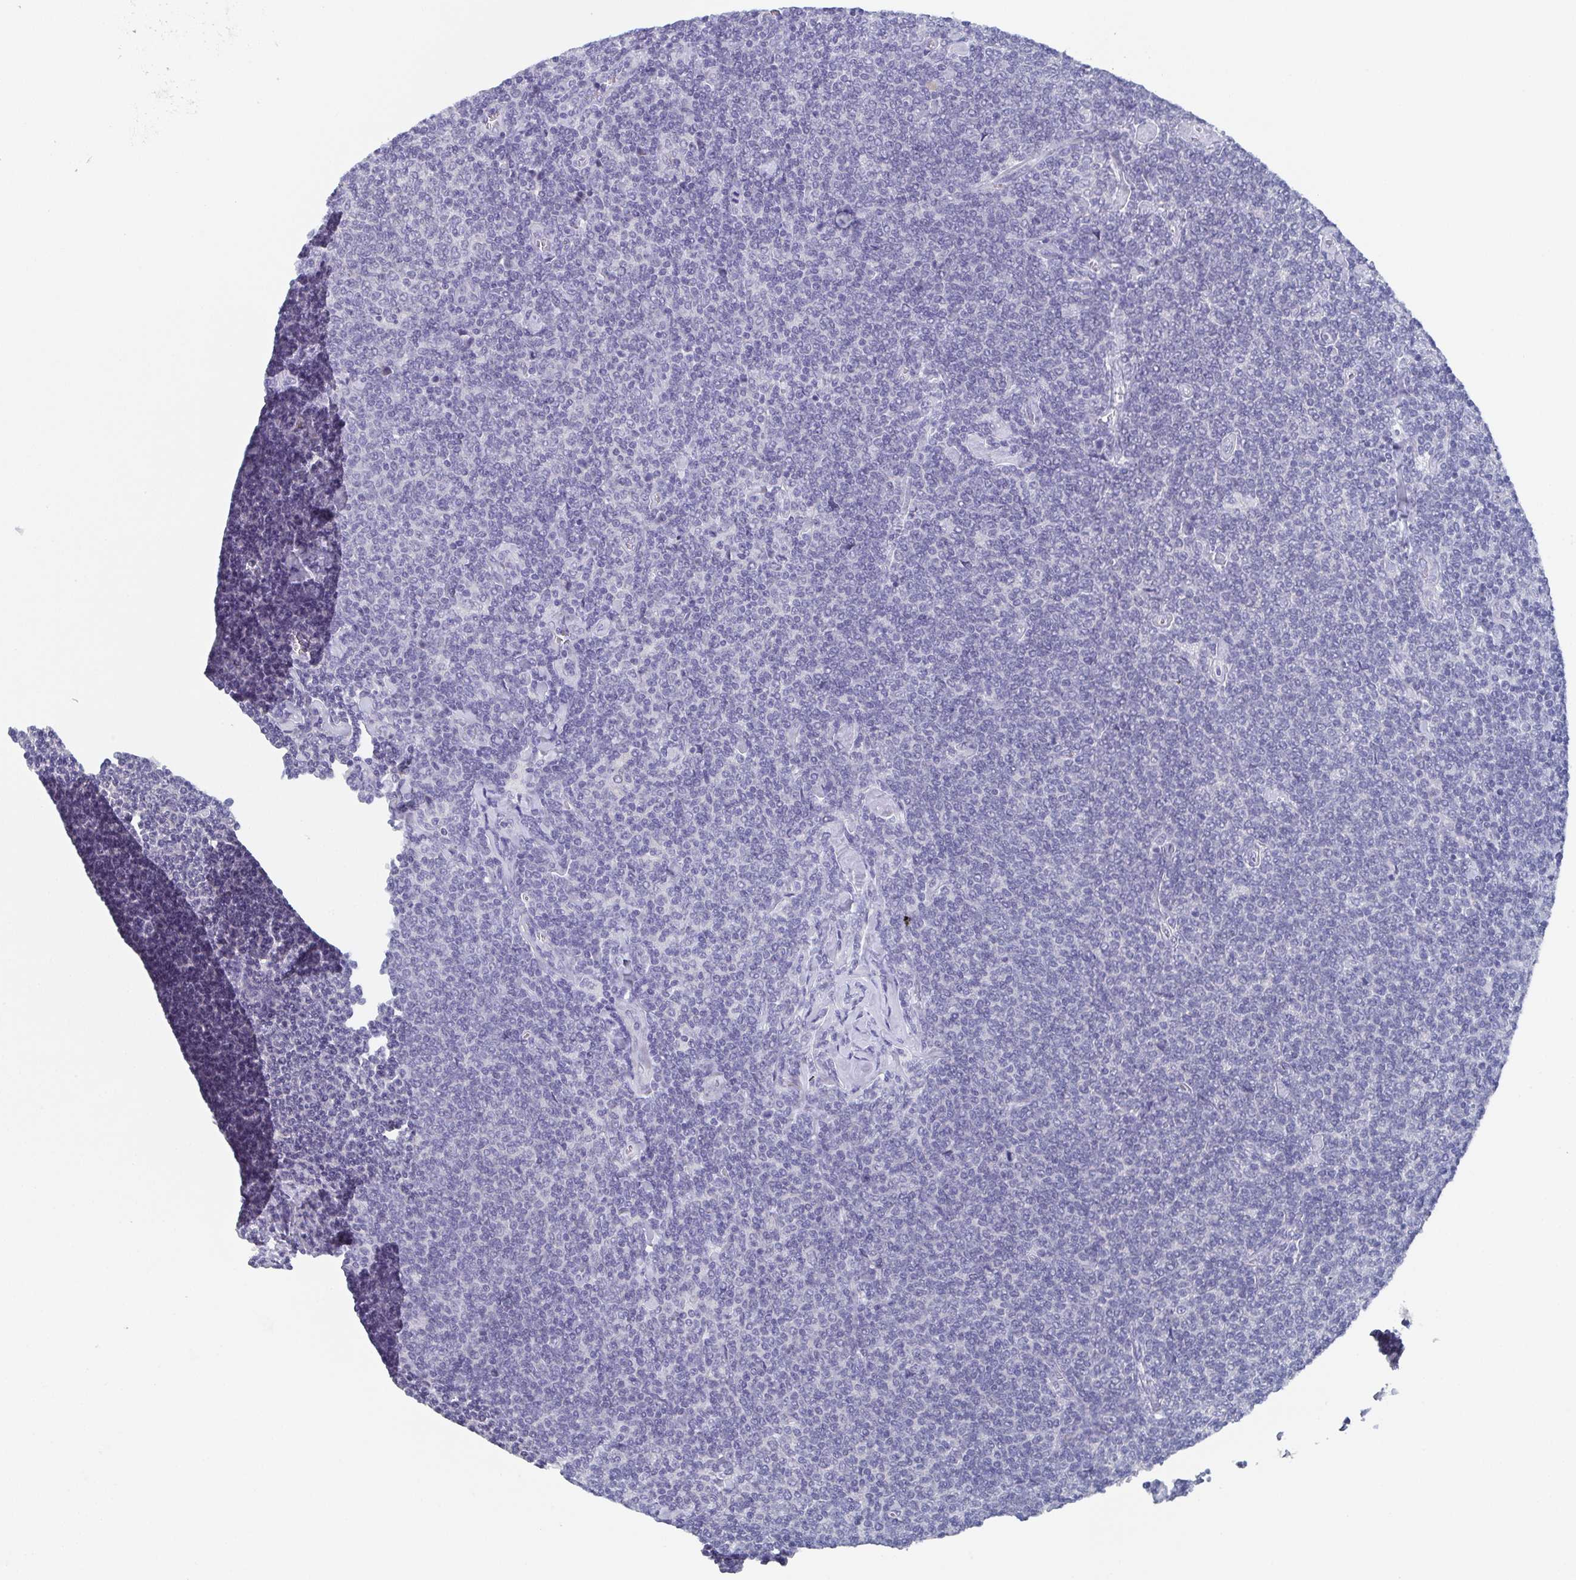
{"staining": {"intensity": "negative", "quantity": "none", "location": "none"}, "tissue": "lymphoma", "cell_type": "Tumor cells", "image_type": "cancer", "snomed": [{"axis": "morphology", "description": "Malignant lymphoma, non-Hodgkin's type, Low grade"}, {"axis": "topography", "description": "Lymph node"}], "caption": "Tumor cells are negative for brown protein staining in lymphoma. (Brightfield microscopy of DAB immunohistochemistry (IHC) at high magnification).", "gene": "DYDC2", "patient": {"sex": "male", "age": 52}}